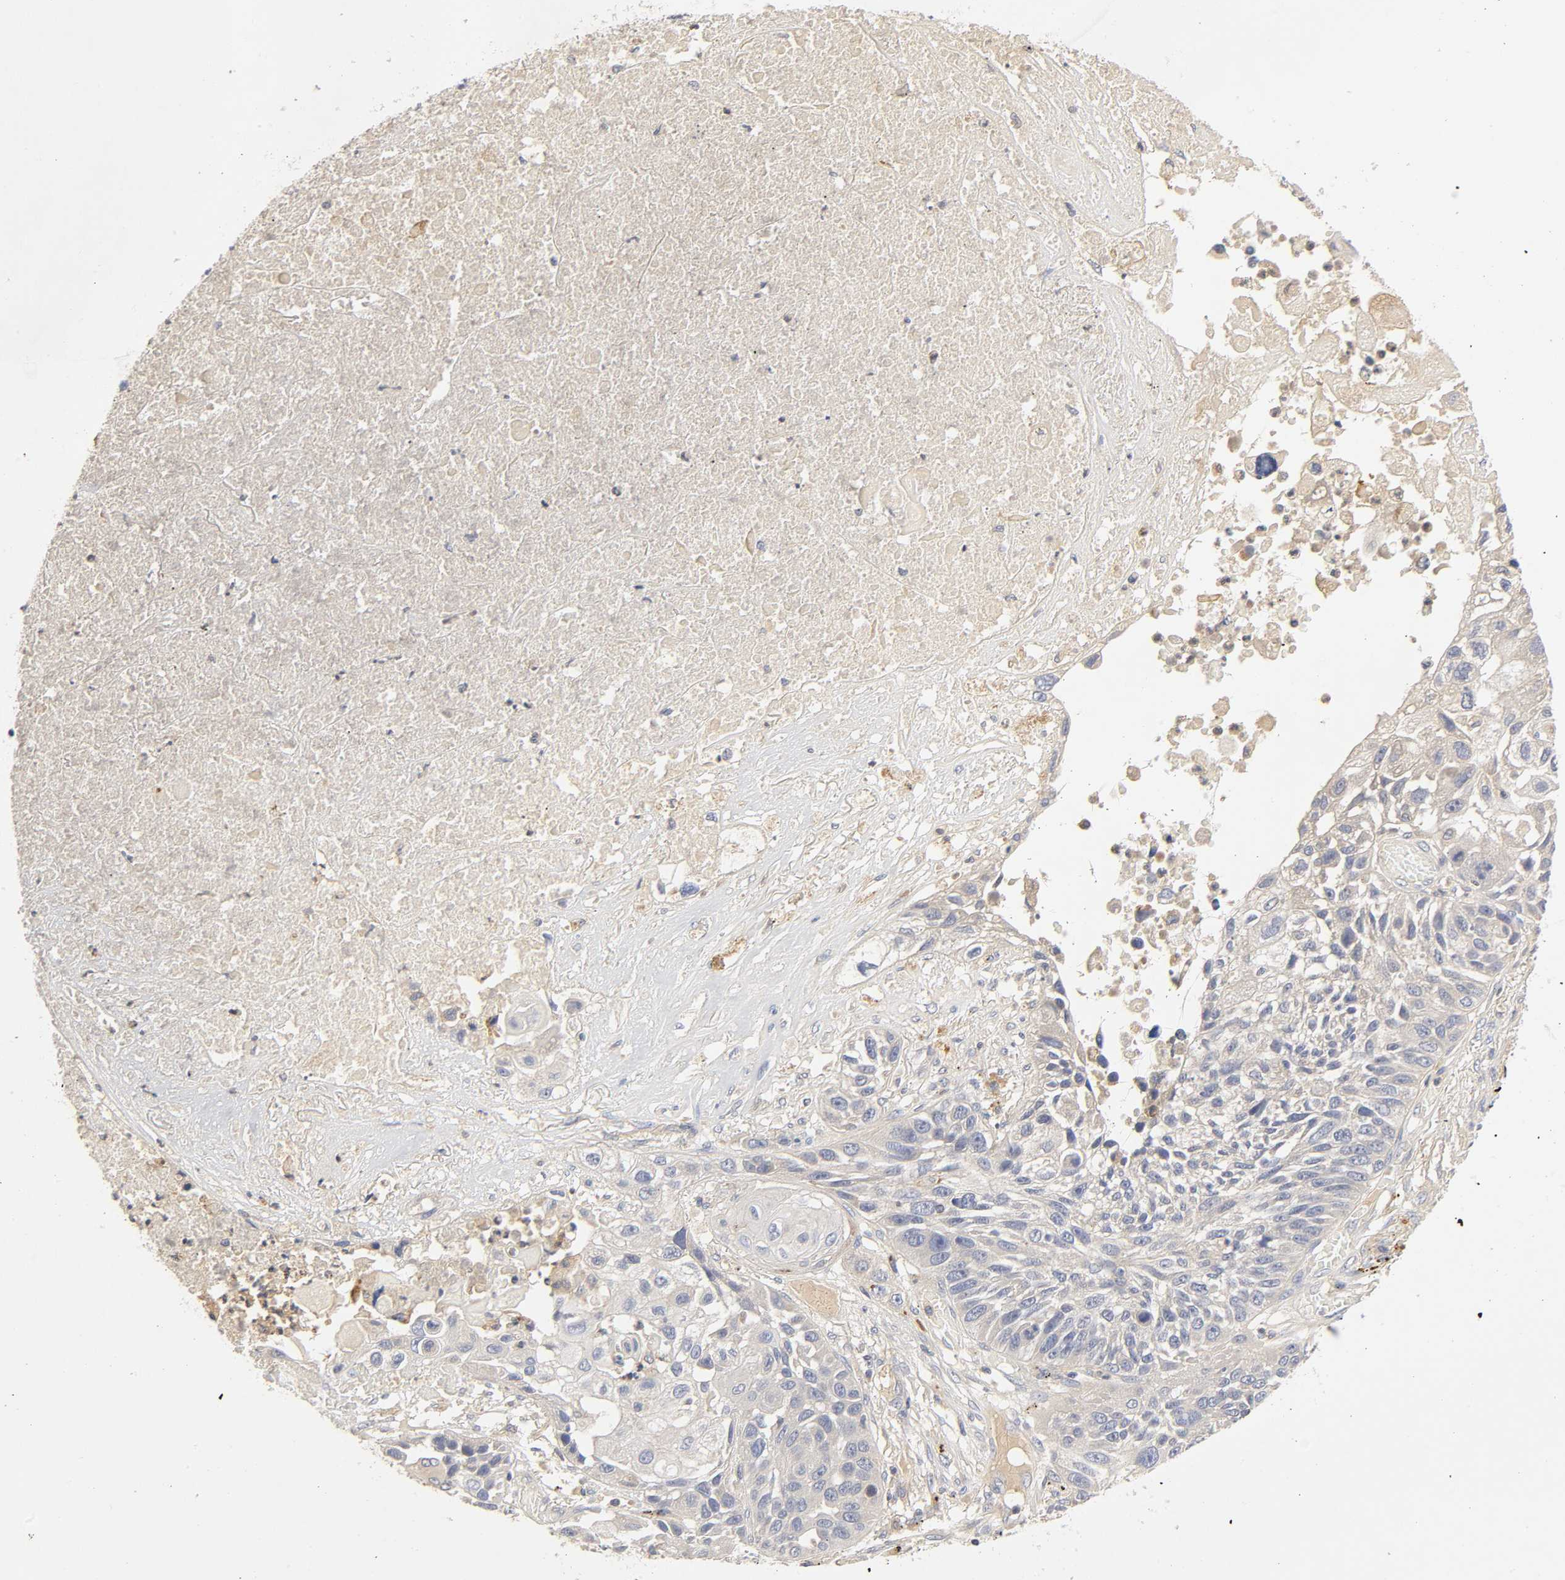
{"staining": {"intensity": "negative", "quantity": "none", "location": "none"}, "tissue": "lung cancer", "cell_type": "Tumor cells", "image_type": "cancer", "snomed": [{"axis": "morphology", "description": "Squamous cell carcinoma, NOS"}, {"axis": "topography", "description": "Lung"}], "caption": "An image of lung cancer (squamous cell carcinoma) stained for a protein displays no brown staining in tumor cells.", "gene": "RHOA", "patient": {"sex": "male", "age": 71}}